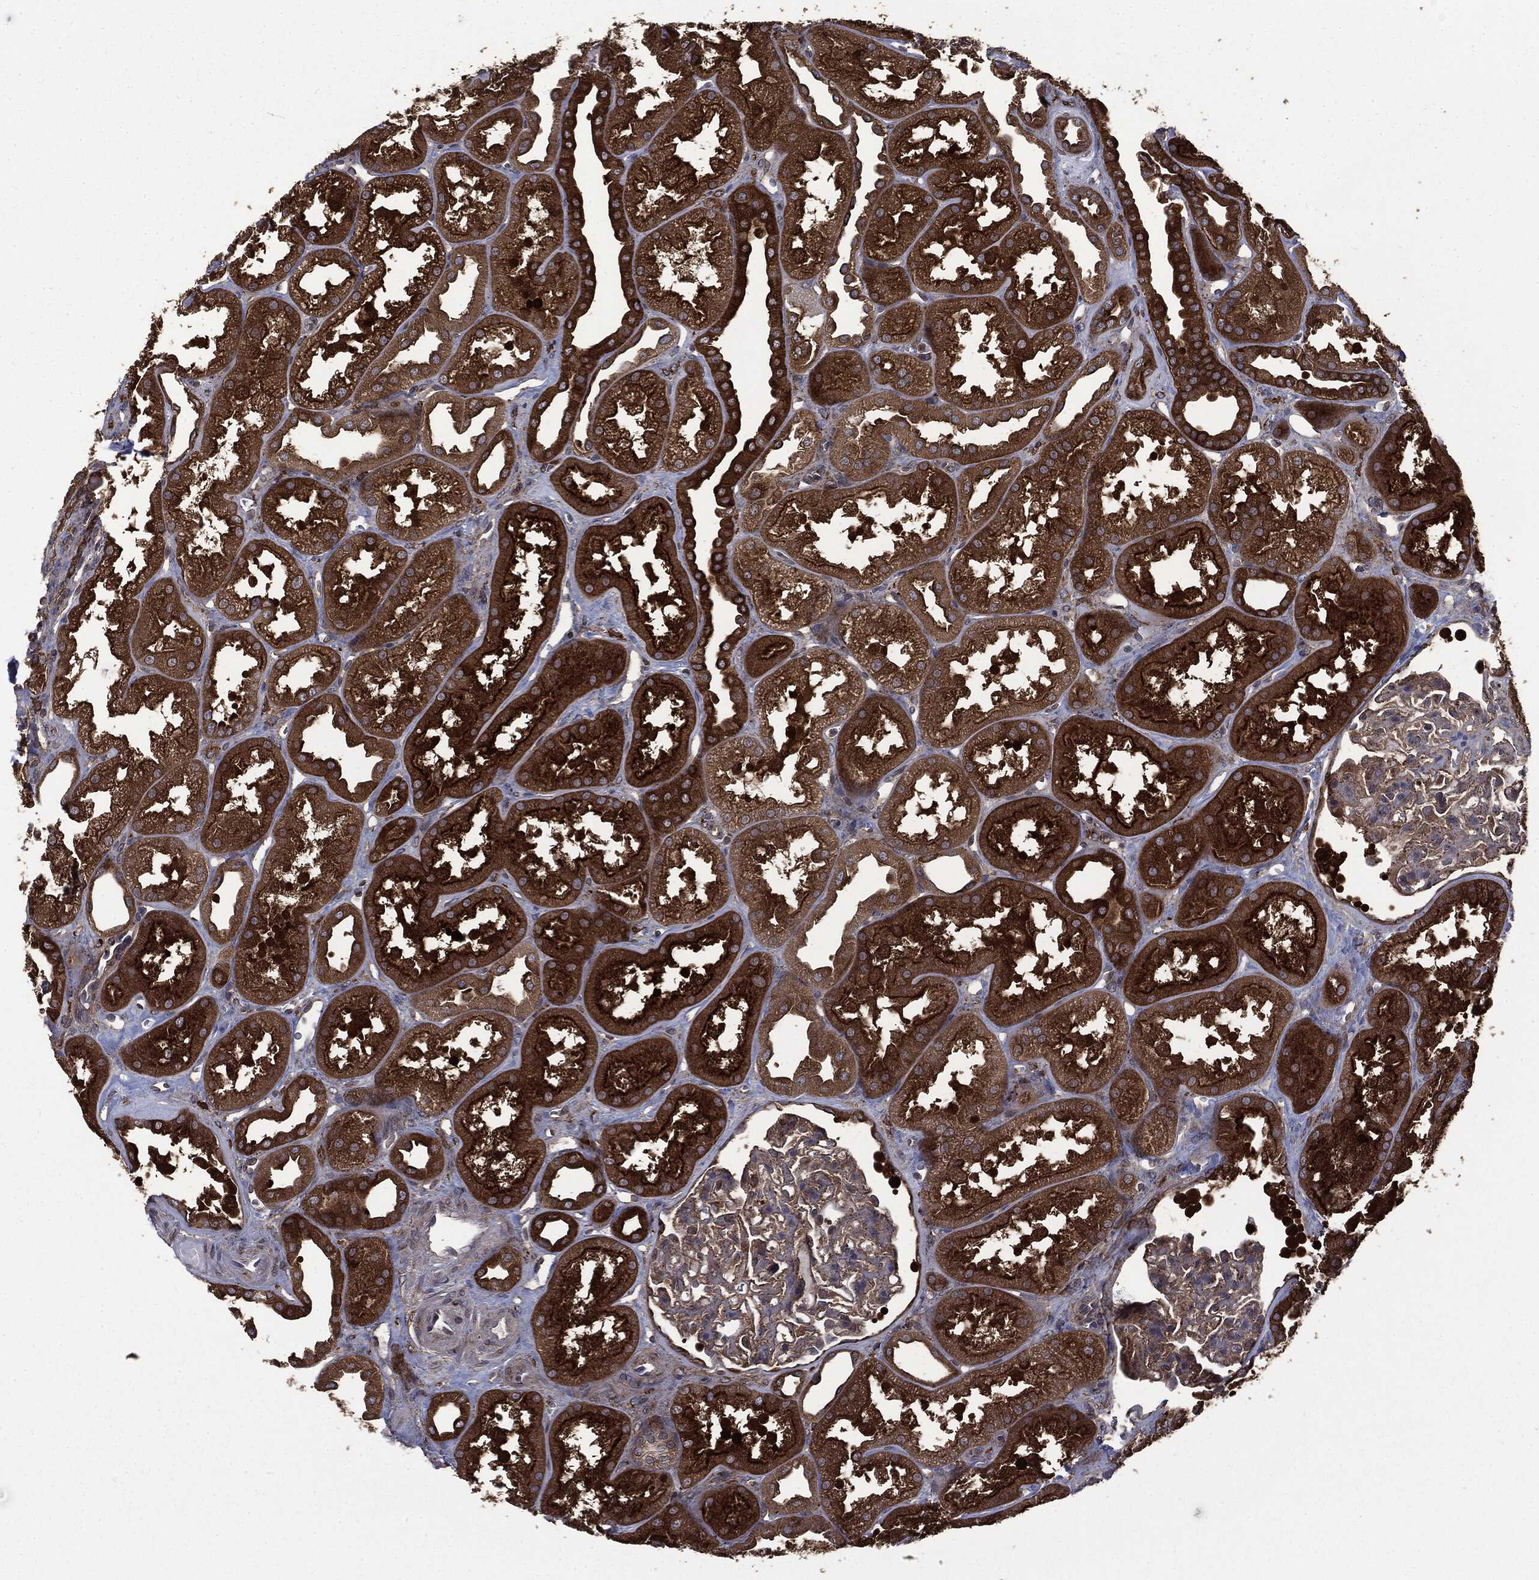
{"staining": {"intensity": "negative", "quantity": "none", "location": "none"}, "tissue": "kidney", "cell_type": "Cells in glomeruli", "image_type": "normal", "snomed": [{"axis": "morphology", "description": "Normal tissue, NOS"}, {"axis": "topography", "description": "Kidney"}], "caption": "A micrograph of kidney stained for a protein shows no brown staining in cells in glomeruli.", "gene": "SNX5", "patient": {"sex": "male", "age": 61}}